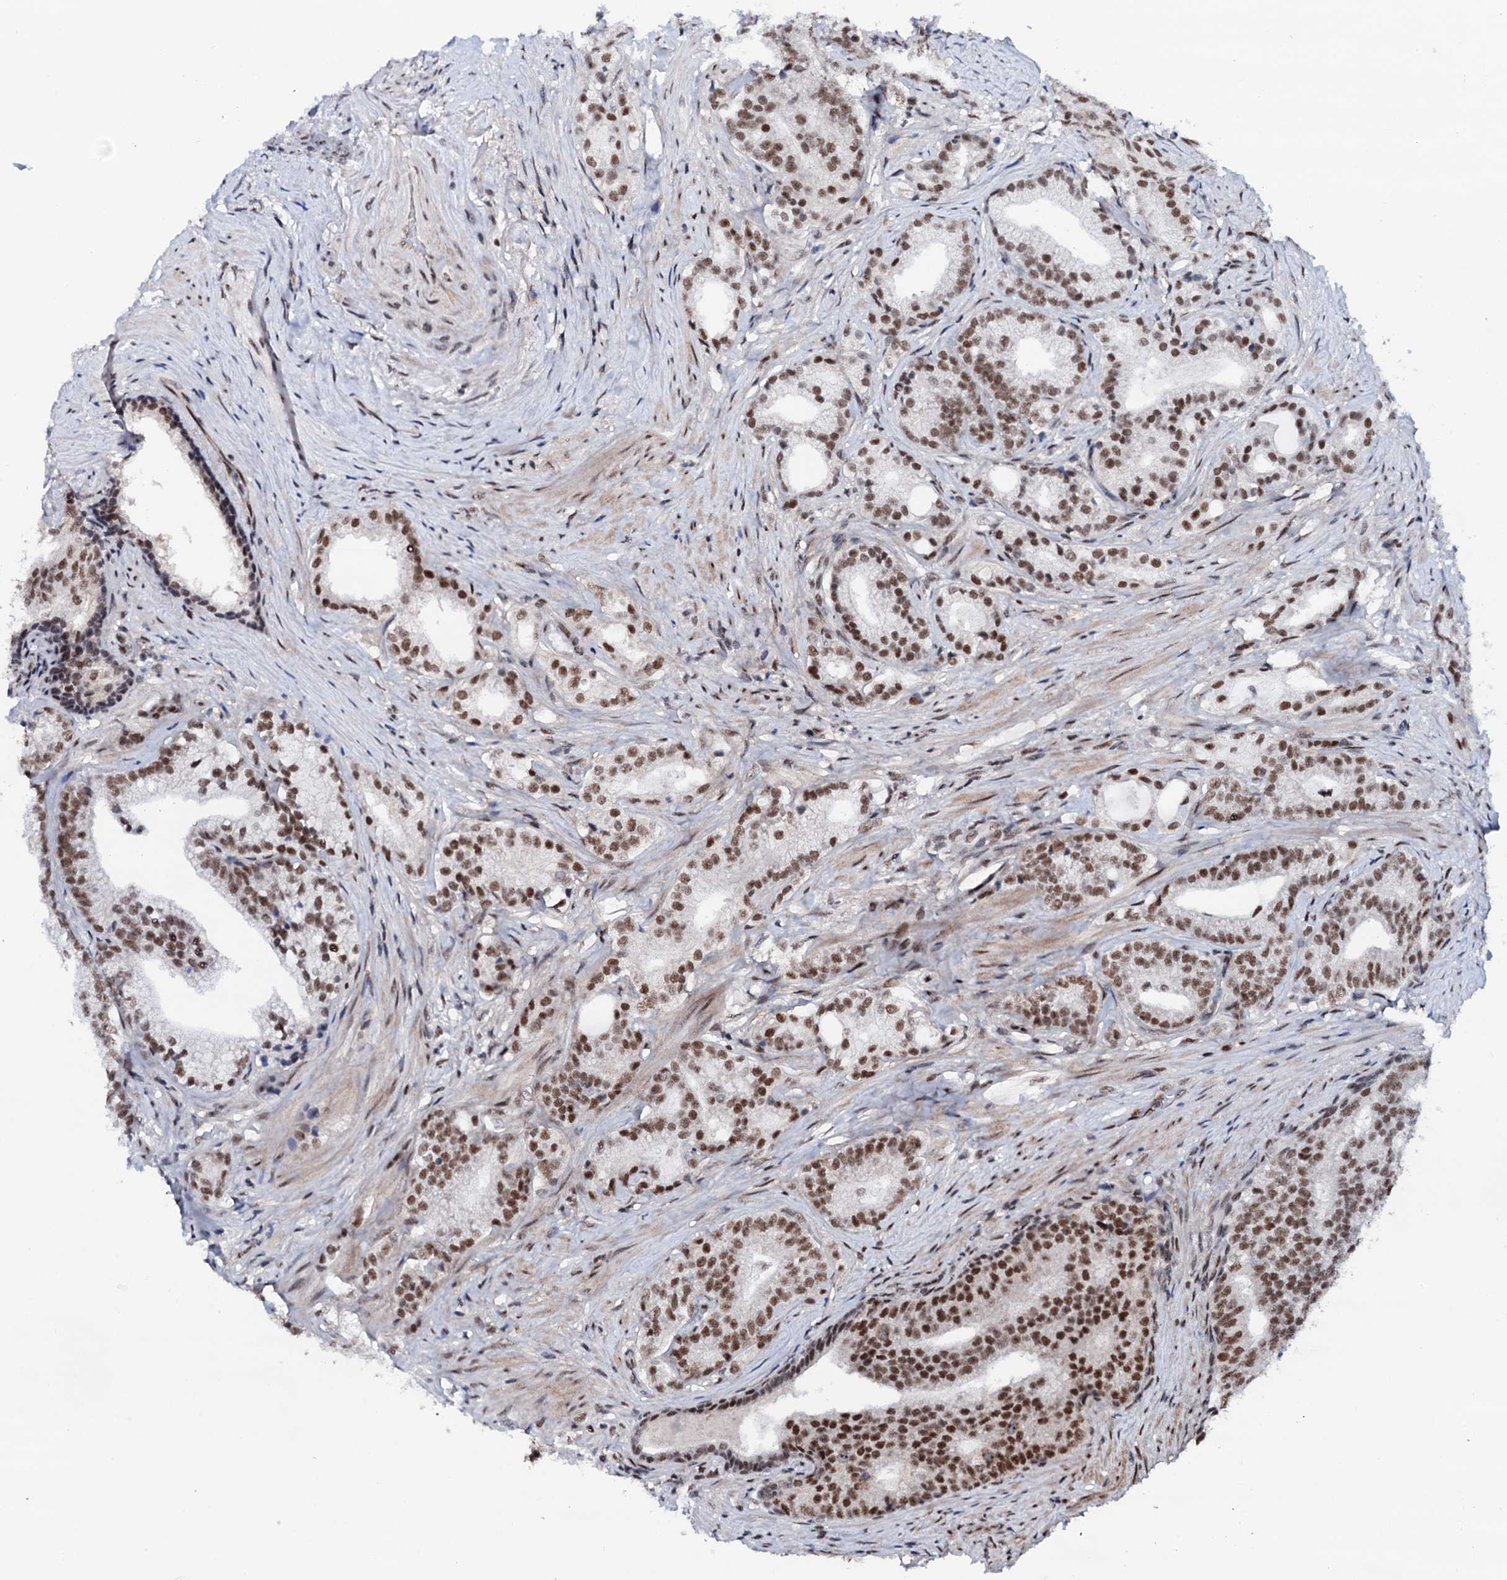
{"staining": {"intensity": "moderate", "quantity": ">75%", "location": "nuclear"}, "tissue": "prostate cancer", "cell_type": "Tumor cells", "image_type": "cancer", "snomed": [{"axis": "morphology", "description": "Adenocarcinoma, Low grade"}, {"axis": "topography", "description": "Prostate"}], "caption": "This image displays IHC staining of prostate adenocarcinoma (low-grade), with medium moderate nuclear positivity in approximately >75% of tumor cells.", "gene": "PRPF18", "patient": {"sex": "male", "age": 71}}